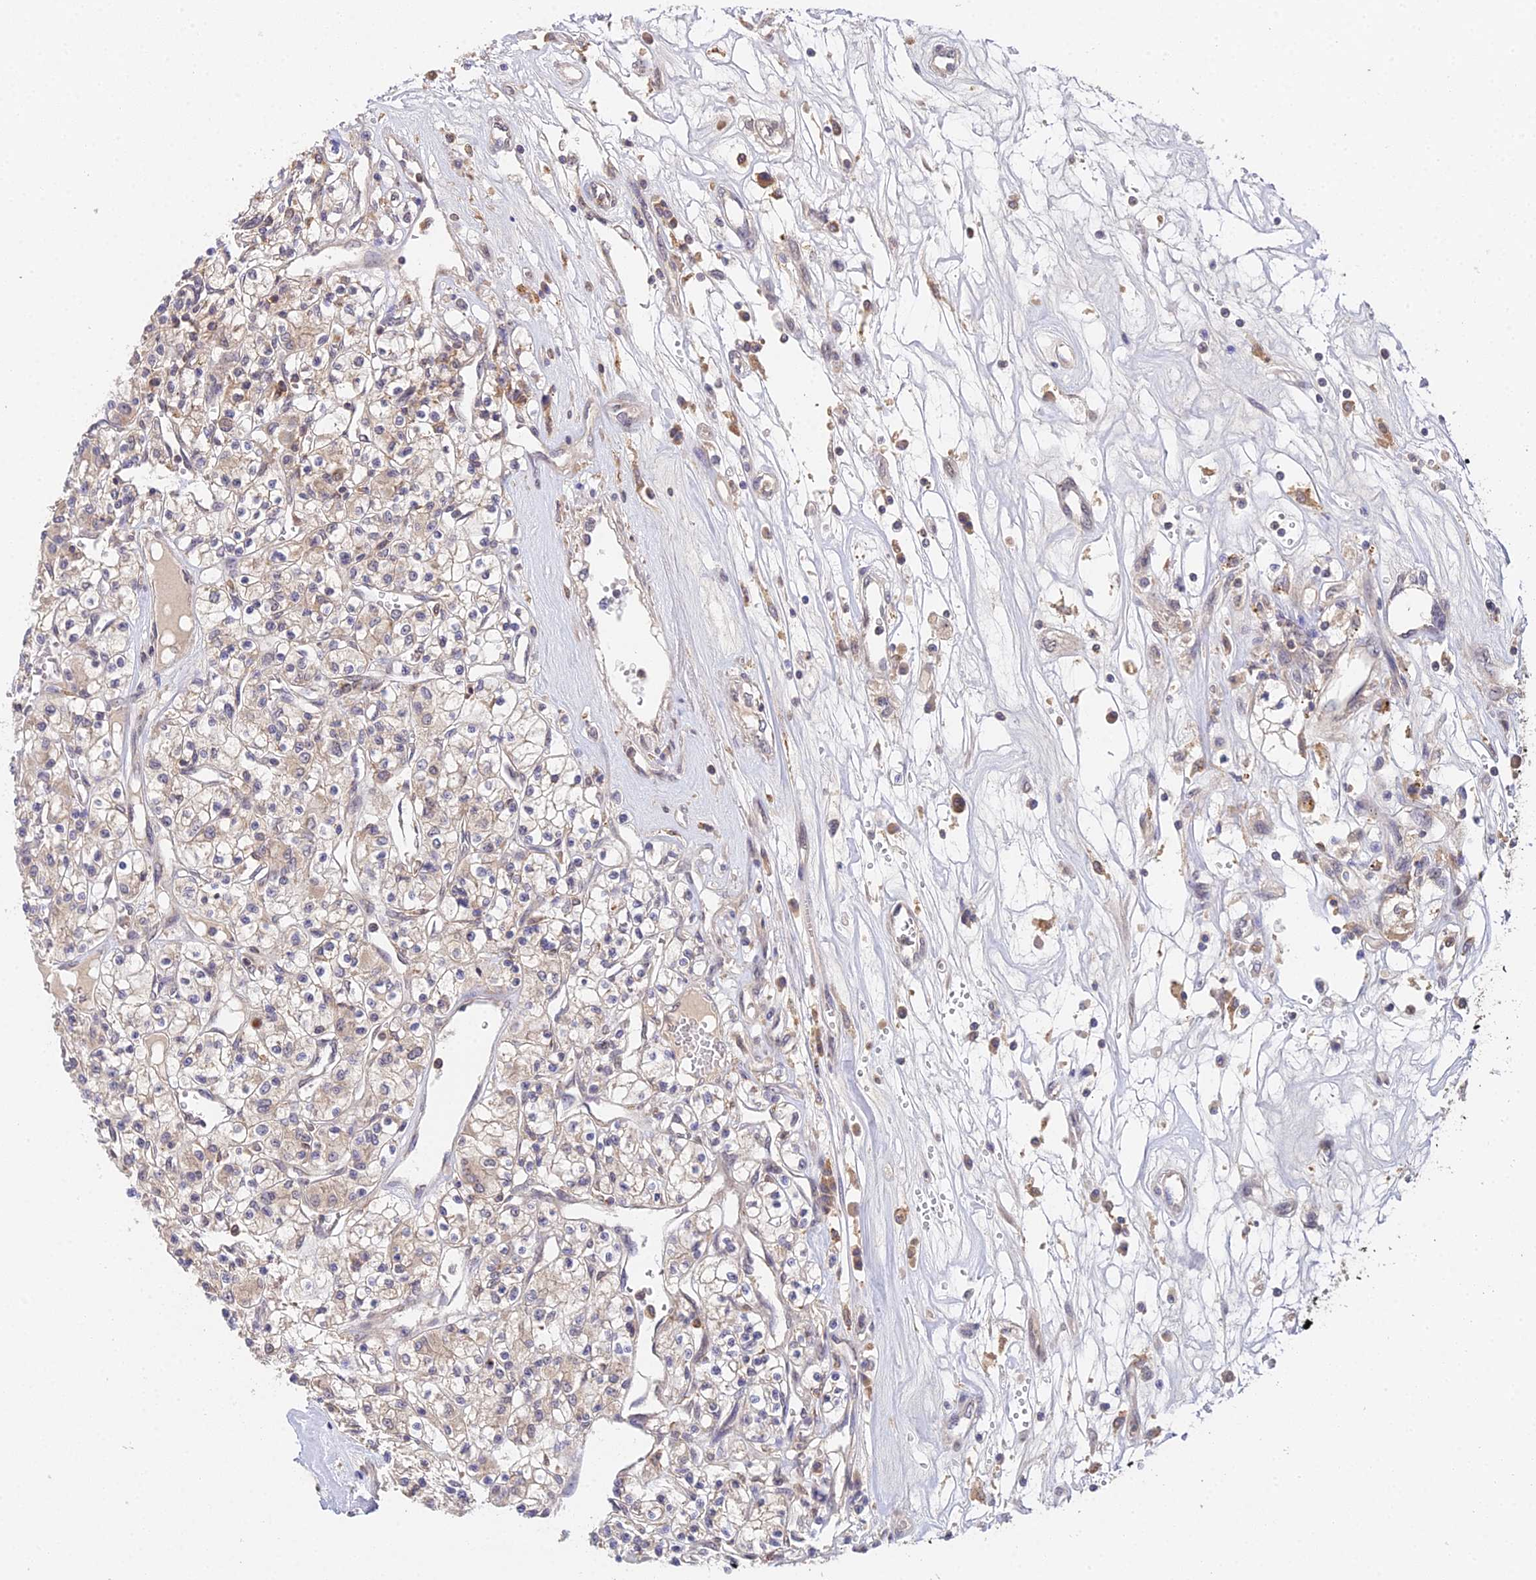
{"staining": {"intensity": "weak", "quantity": "25%-75%", "location": "cytoplasmic/membranous"}, "tissue": "renal cancer", "cell_type": "Tumor cells", "image_type": "cancer", "snomed": [{"axis": "morphology", "description": "Adenocarcinoma, NOS"}, {"axis": "topography", "description": "Kidney"}], "caption": "Immunohistochemistry (IHC) of human renal adenocarcinoma reveals low levels of weak cytoplasmic/membranous positivity in about 25%-75% of tumor cells.", "gene": "TPRX1", "patient": {"sex": "female", "age": 59}}